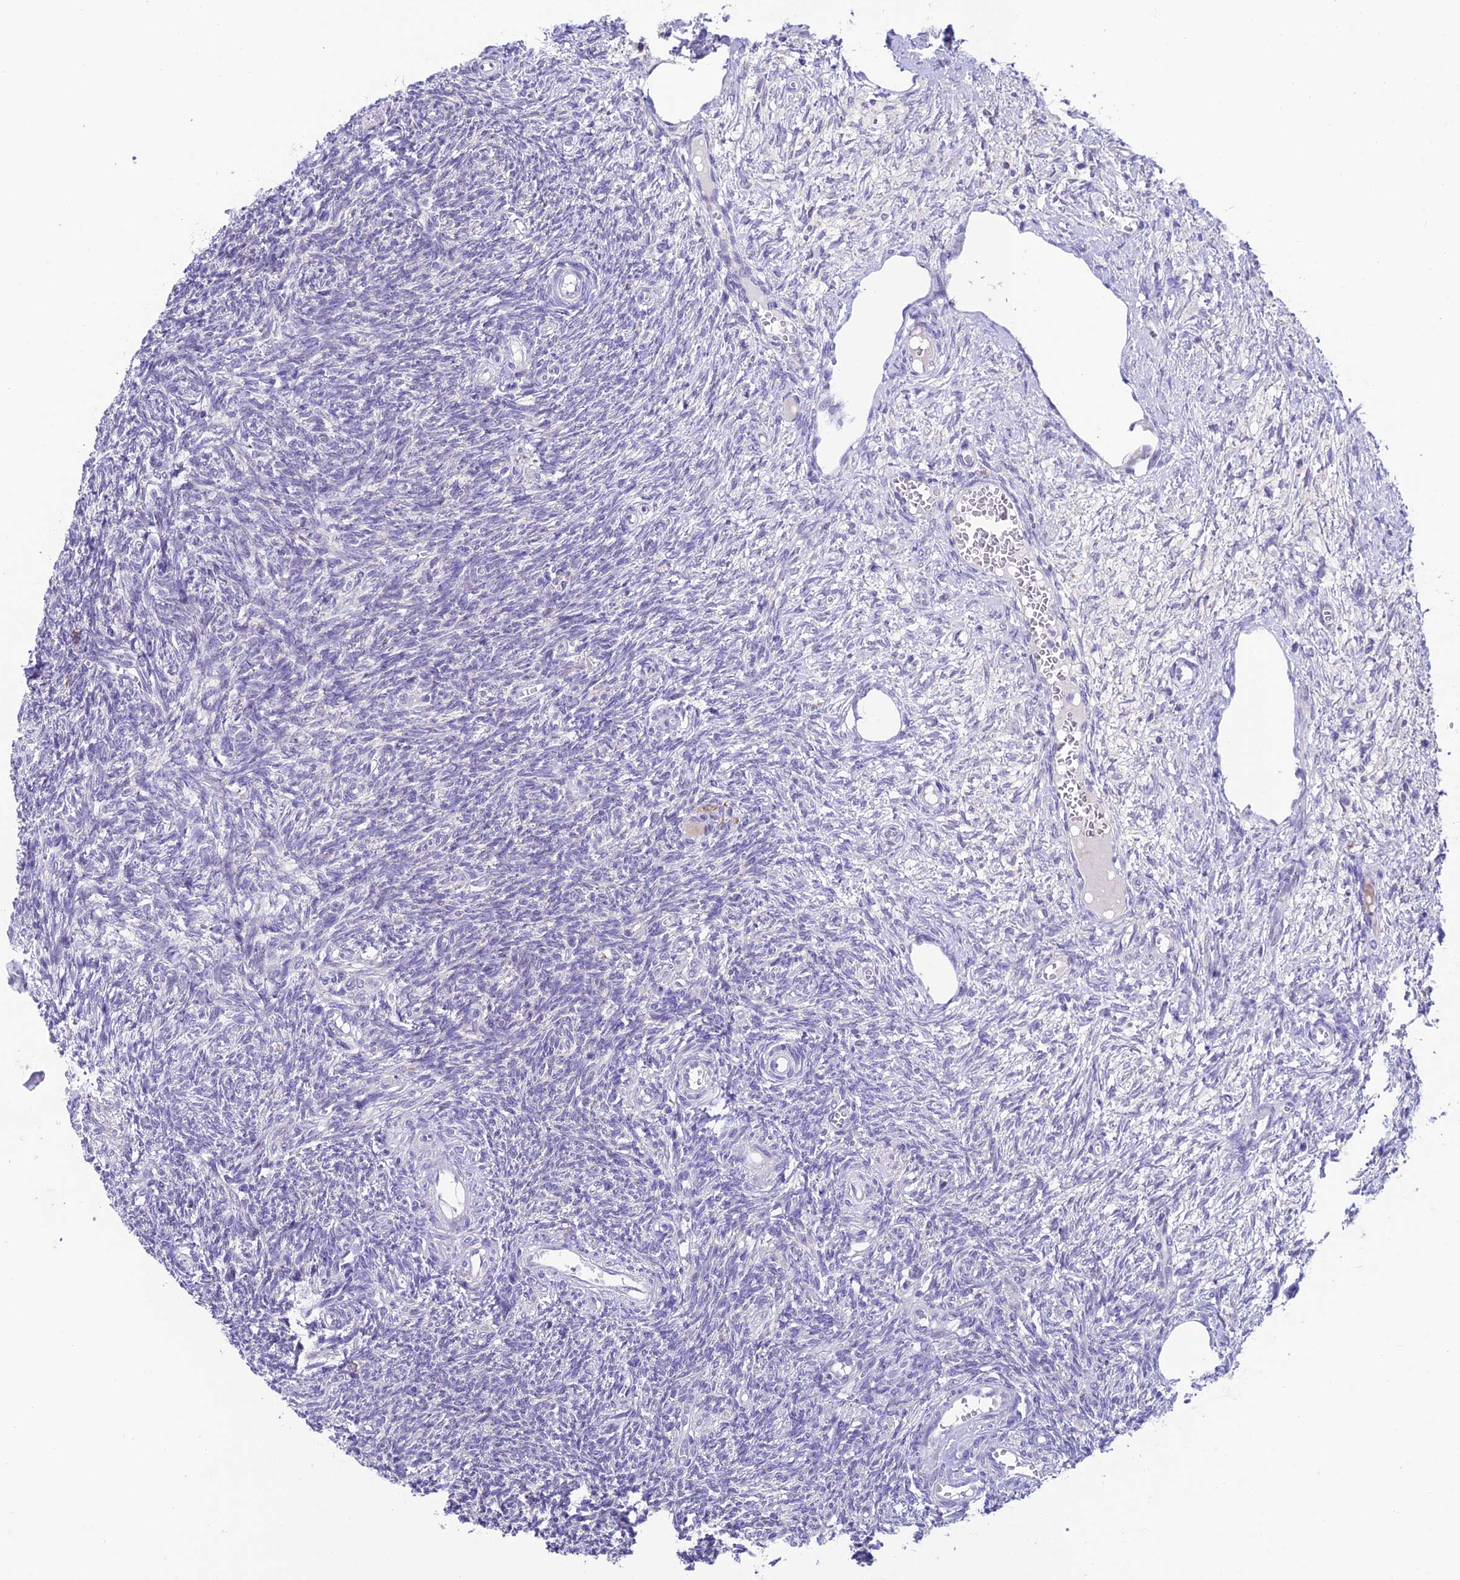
{"staining": {"intensity": "negative", "quantity": "none", "location": "none"}, "tissue": "ovary", "cell_type": "Ovarian stroma cells", "image_type": "normal", "snomed": [{"axis": "morphology", "description": "Normal tissue, NOS"}, {"axis": "topography", "description": "Ovary"}], "caption": "The immunohistochemistry (IHC) photomicrograph has no significant positivity in ovarian stroma cells of ovary.", "gene": "SLC10A1", "patient": {"sex": "female", "age": 27}}